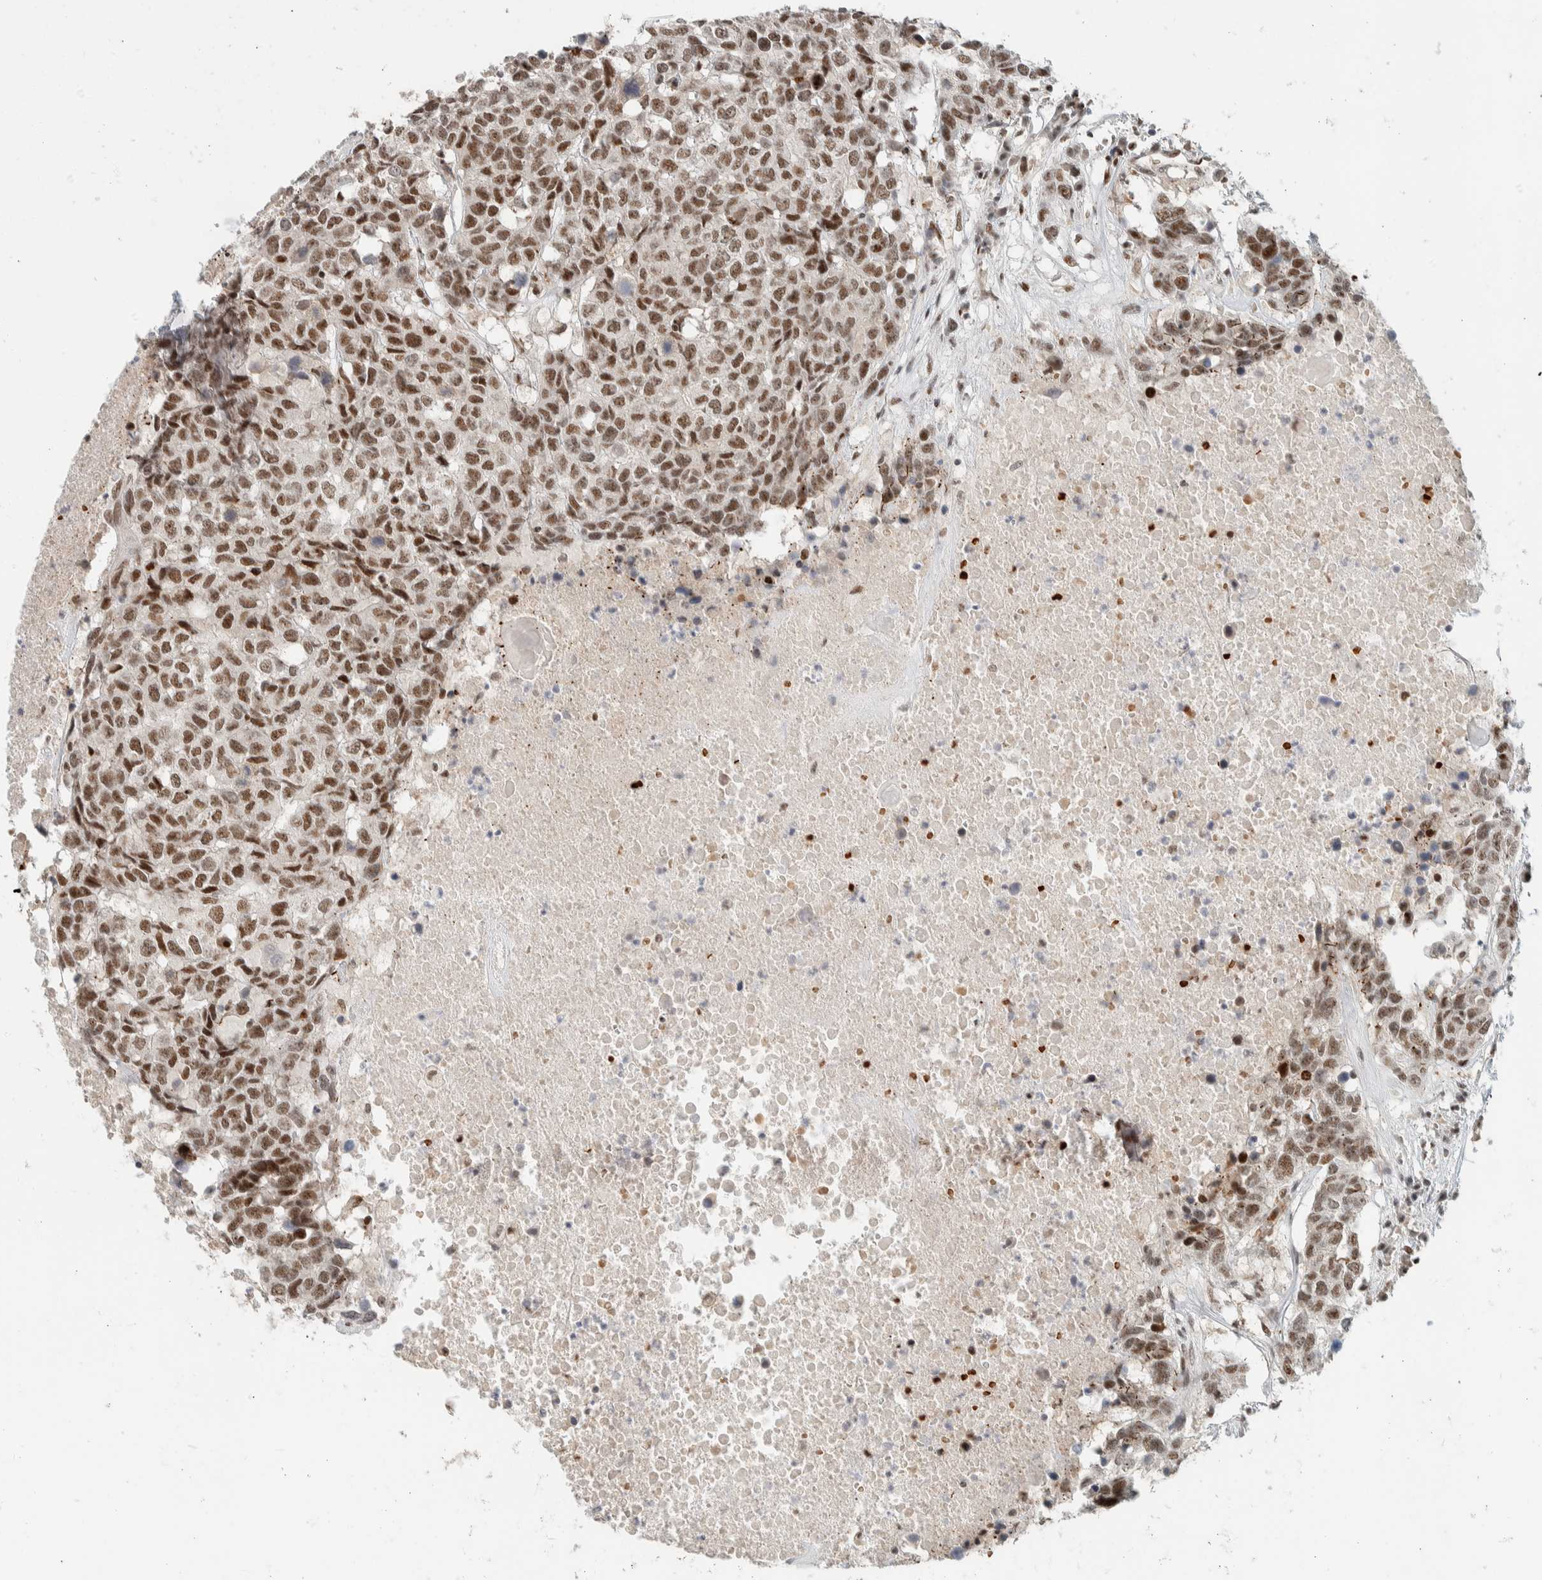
{"staining": {"intensity": "moderate", "quantity": ">75%", "location": "nuclear"}, "tissue": "head and neck cancer", "cell_type": "Tumor cells", "image_type": "cancer", "snomed": [{"axis": "morphology", "description": "Squamous cell carcinoma, NOS"}, {"axis": "topography", "description": "Head-Neck"}], "caption": "Protein staining of head and neck cancer (squamous cell carcinoma) tissue exhibits moderate nuclear positivity in approximately >75% of tumor cells.", "gene": "ZBTB2", "patient": {"sex": "male", "age": 66}}